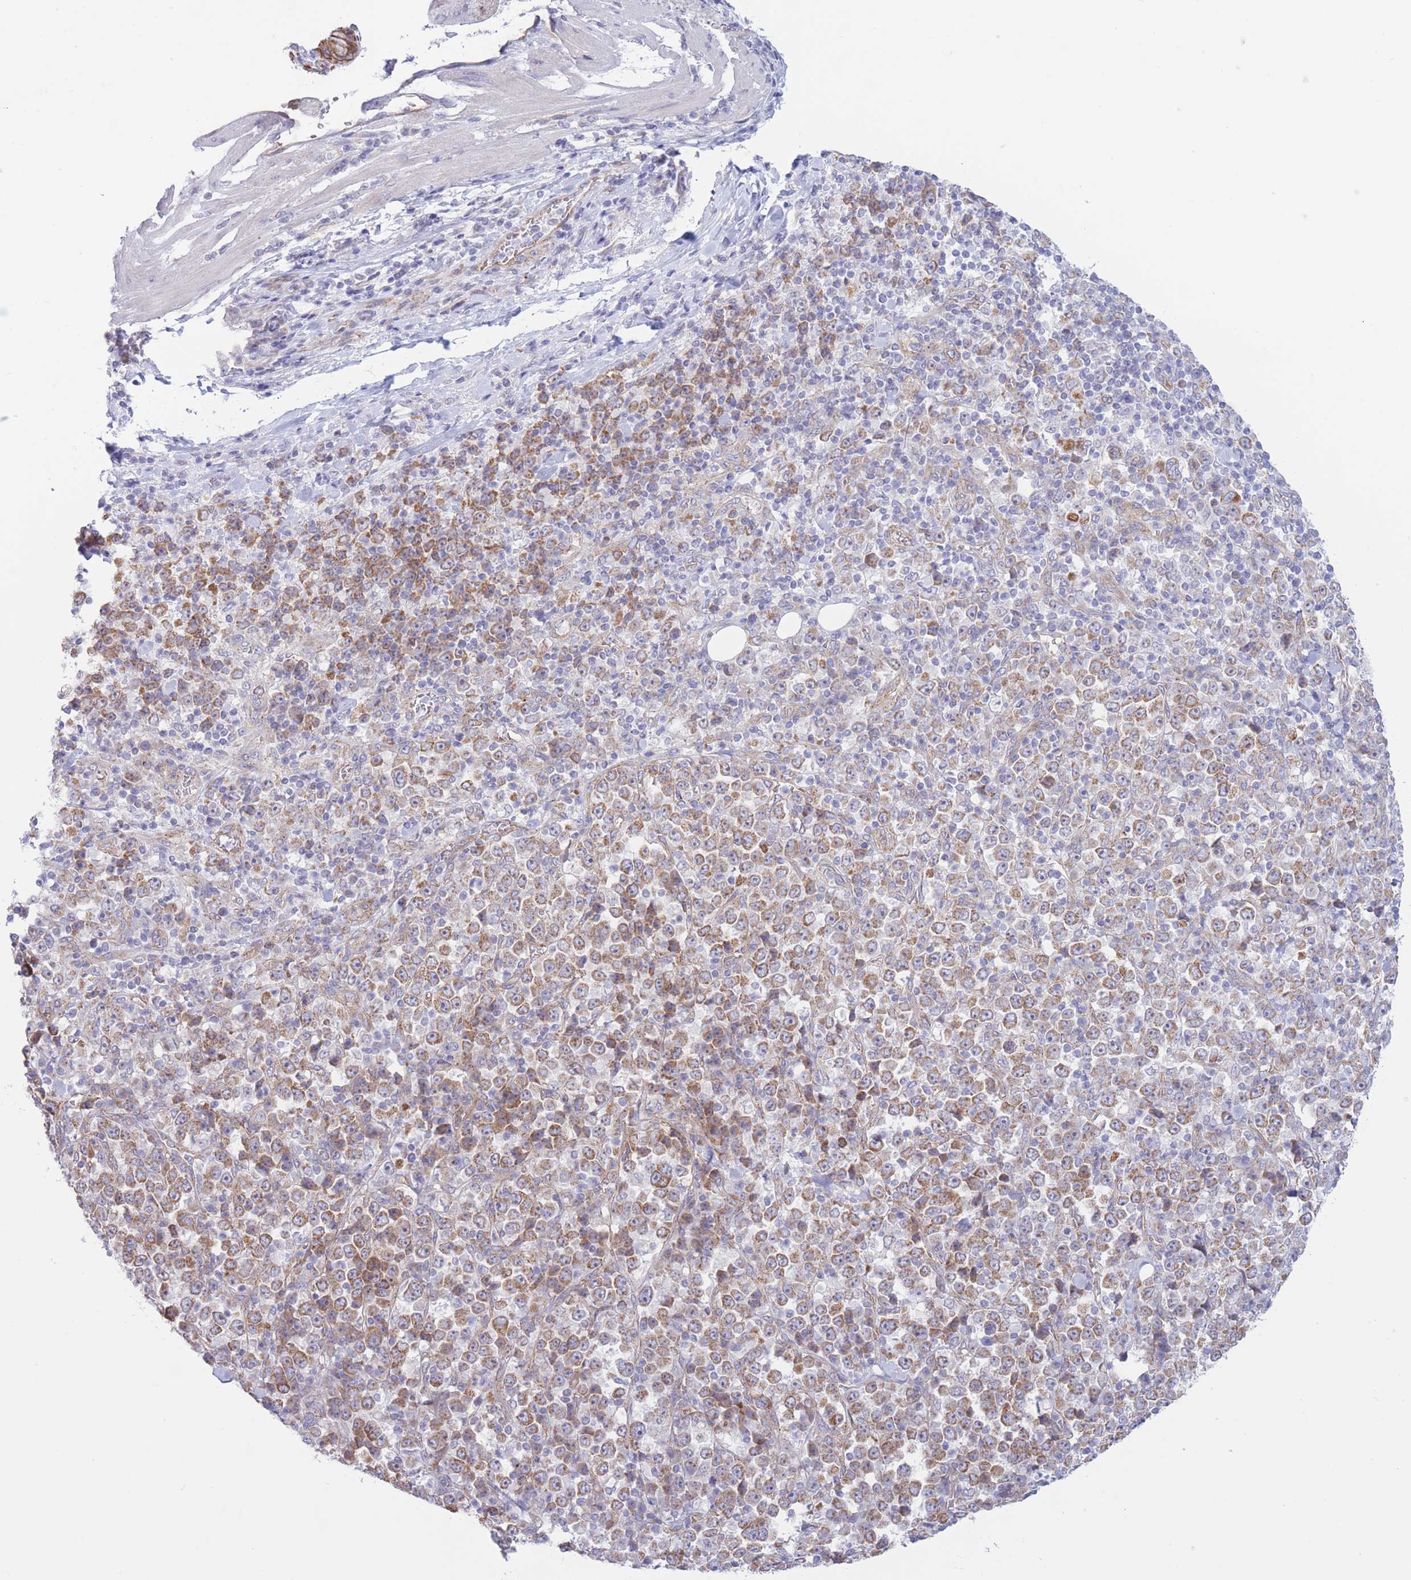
{"staining": {"intensity": "moderate", "quantity": ">75%", "location": "cytoplasmic/membranous"}, "tissue": "stomach cancer", "cell_type": "Tumor cells", "image_type": "cancer", "snomed": [{"axis": "morphology", "description": "Normal tissue, NOS"}, {"axis": "morphology", "description": "Adenocarcinoma, NOS"}, {"axis": "topography", "description": "Stomach, upper"}, {"axis": "topography", "description": "Stomach"}], "caption": "Adenocarcinoma (stomach) stained with a protein marker displays moderate staining in tumor cells.", "gene": "MRPS31", "patient": {"sex": "male", "age": 59}}